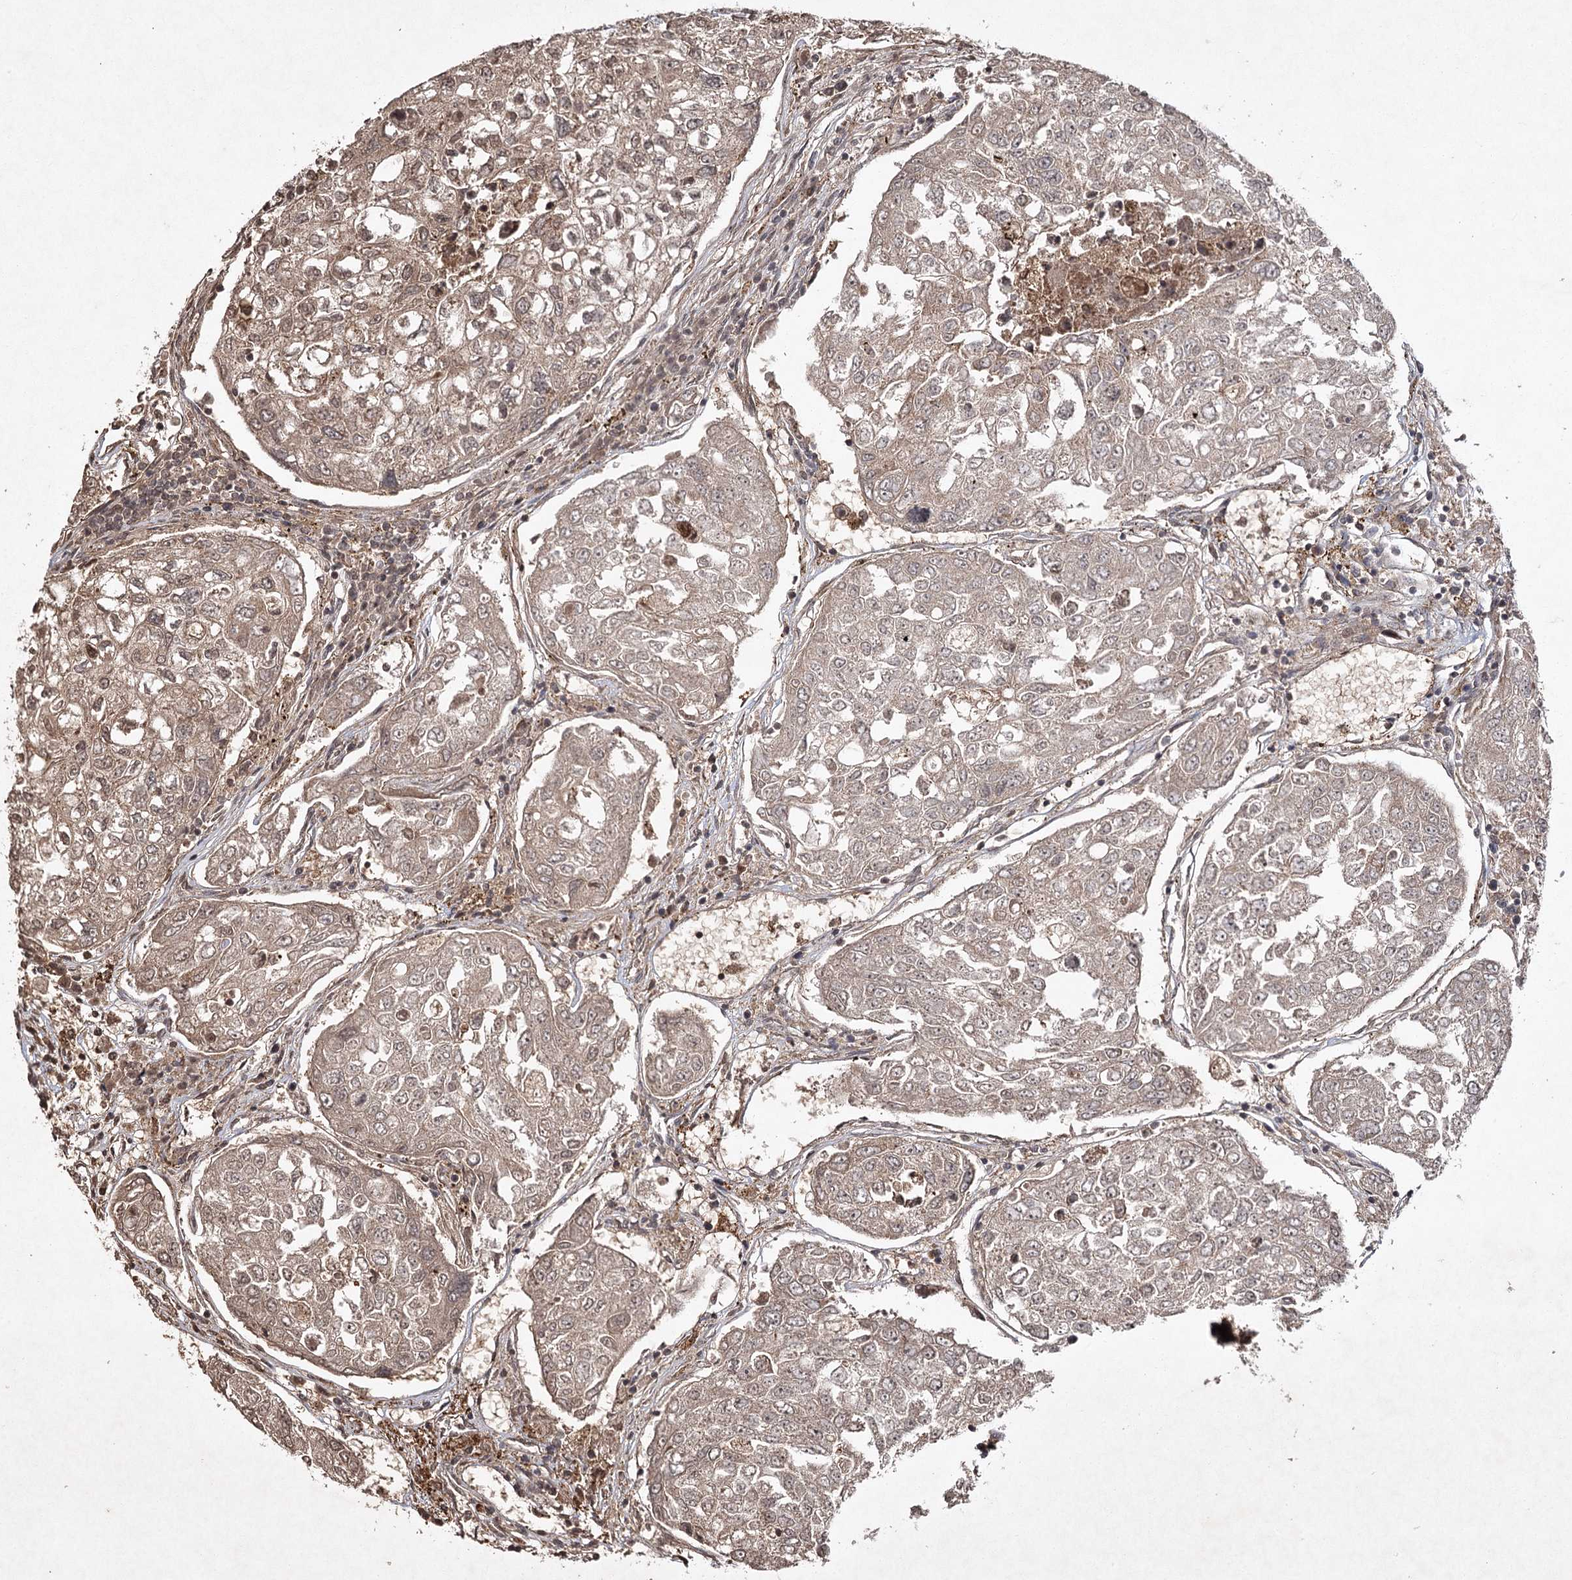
{"staining": {"intensity": "moderate", "quantity": ">75%", "location": "cytoplasmic/membranous"}, "tissue": "urothelial cancer", "cell_type": "Tumor cells", "image_type": "cancer", "snomed": [{"axis": "morphology", "description": "Urothelial carcinoma, High grade"}, {"axis": "topography", "description": "Lymph node"}, {"axis": "topography", "description": "Urinary bladder"}], "caption": "Urothelial cancer stained with a brown dye shows moderate cytoplasmic/membranous positive expression in about >75% of tumor cells.", "gene": "CYP2B6", "patient": {"sex": "male", "age": 51}}